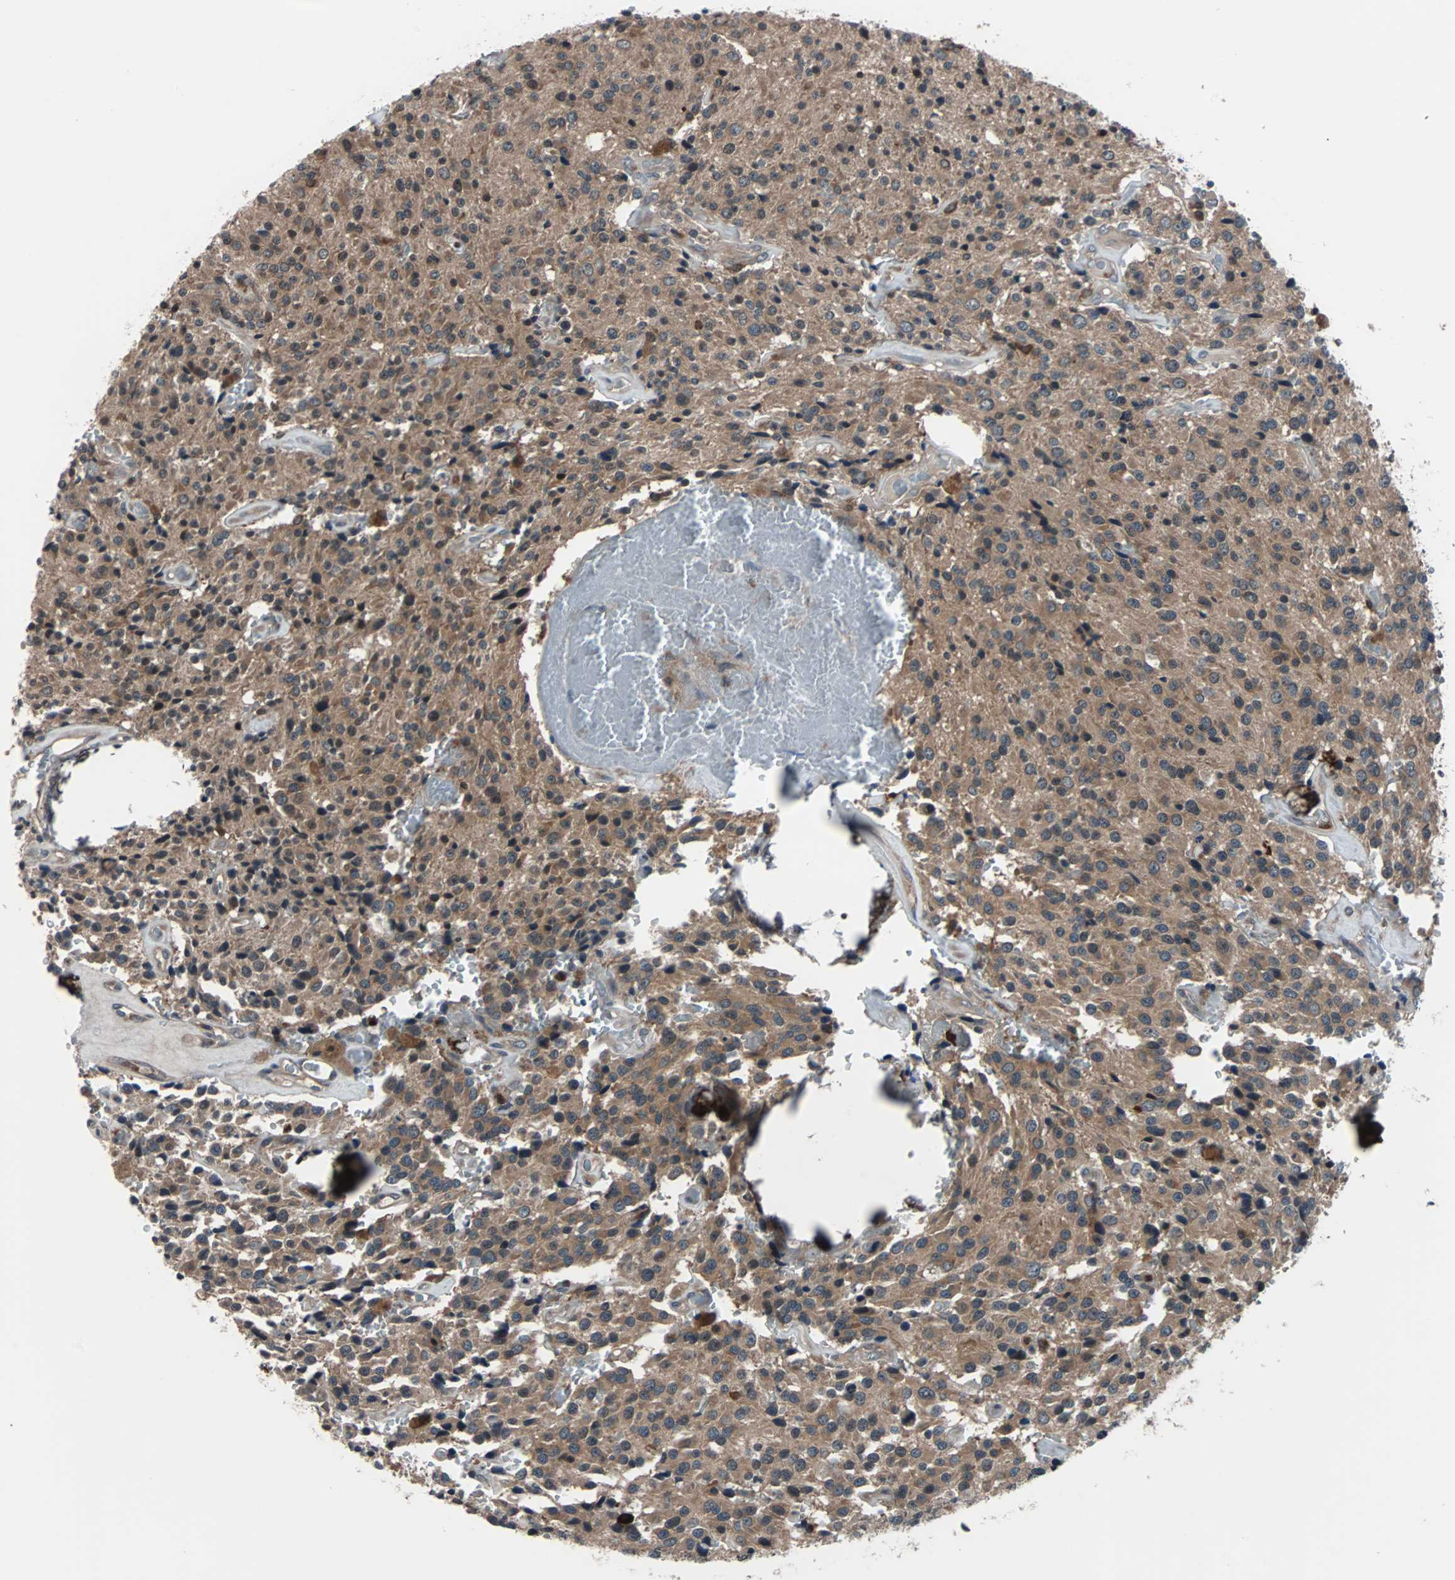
{"staining": {"intensity": "negative", "quantity": "none", "location": "none"}, "tissue": "glioma", "cell_type": "Tumor cells", "image_type": "cancer", "snomed": [{"axis": "morphology", "description": "Glioma, malignant, Low grade"}, {"axis": "topography", "description": "Brain"}], "caption": "An IHC image of malignant glioma (low-grade) is shown. There is no staining in tumor cells of malignant glioma (low-grade).", "gene": "PAK1", "patient": {"sex": "male", "age": 58}}